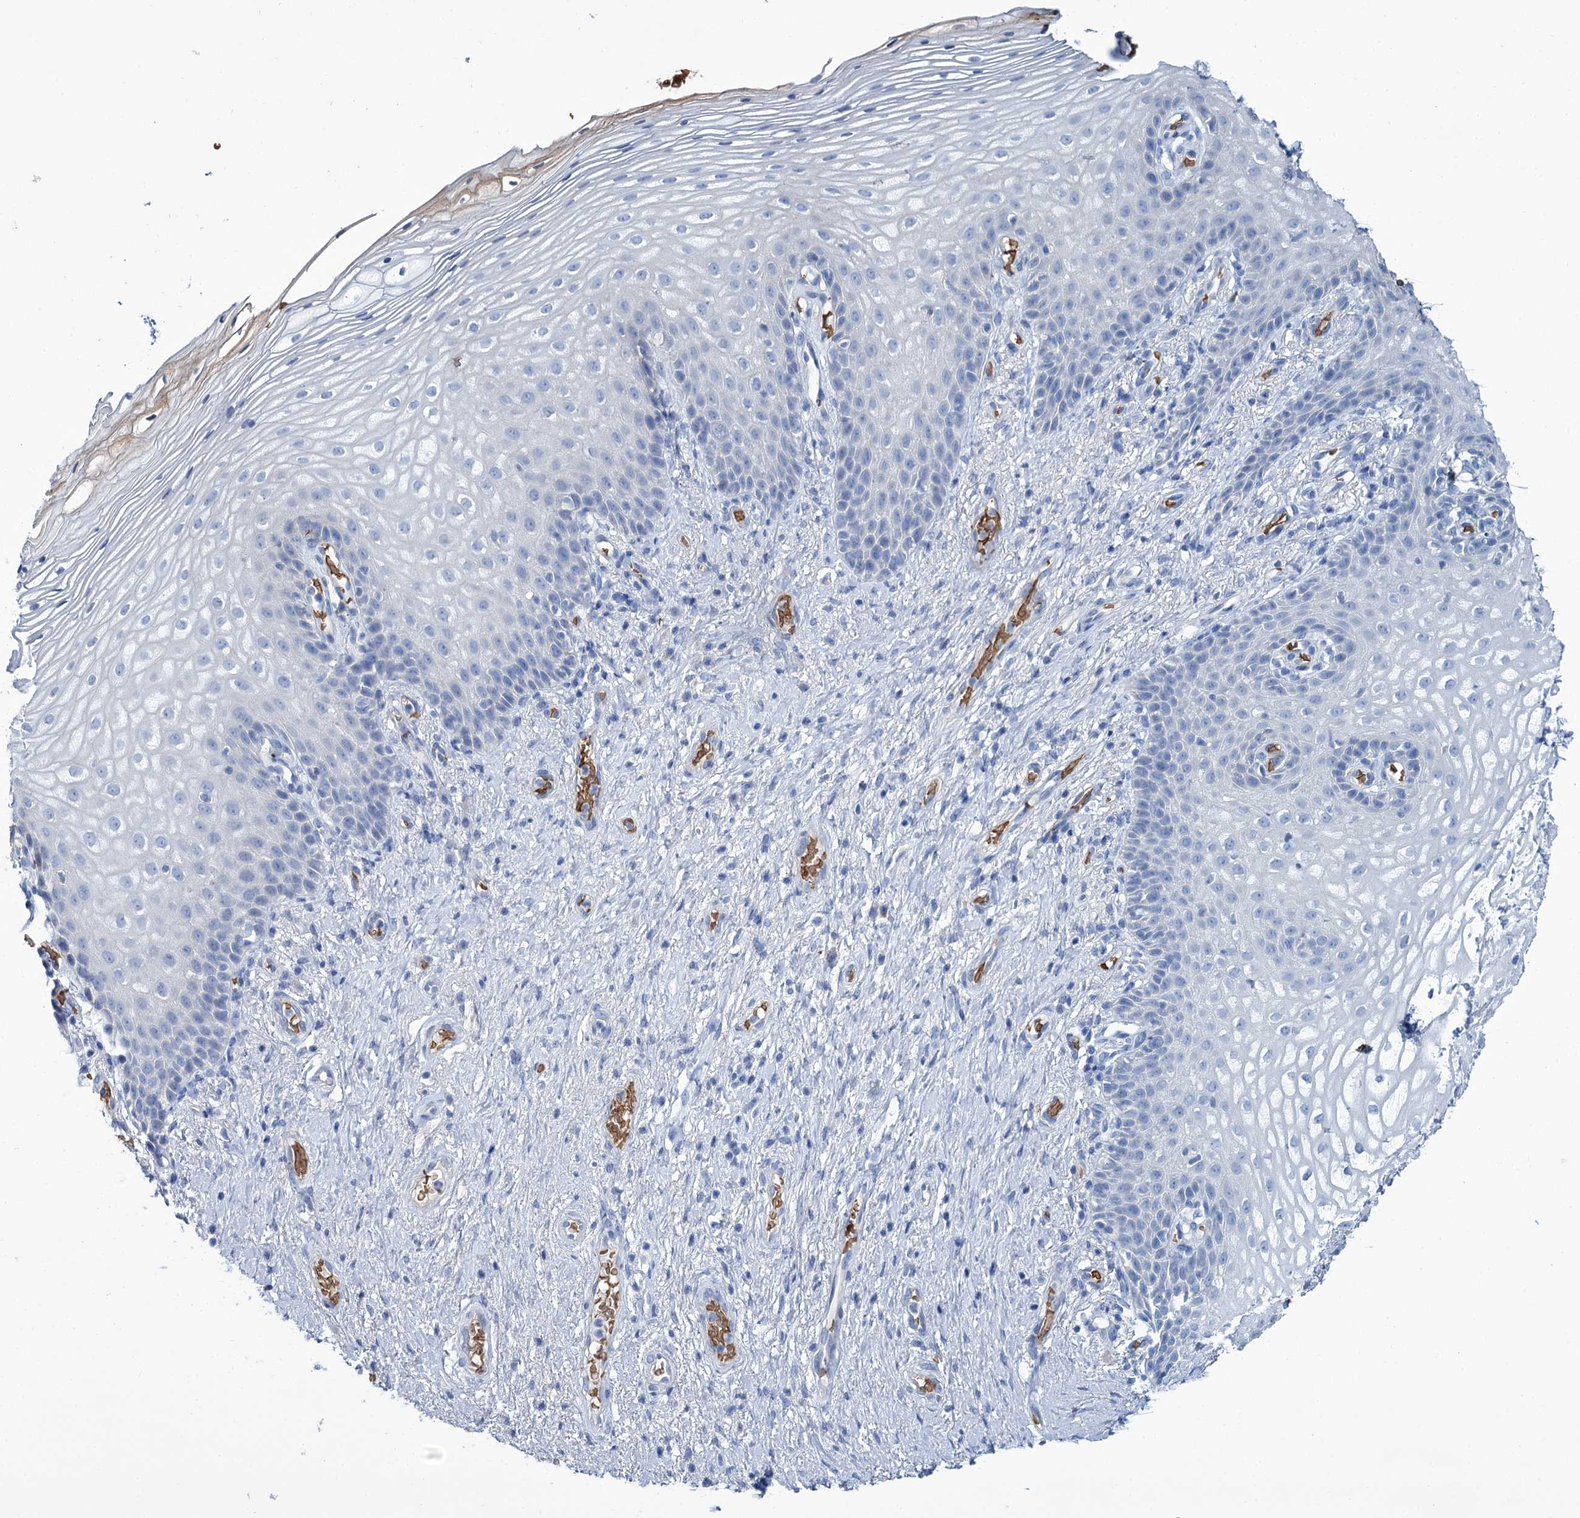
{"staining": {"intensity": "negative", "quantity": "none", "location": "none"}, "tissue": "vagina", "cell_type": "Squamous epithelial cells", "image_type": "normal", "snomed": [{"axis": "morphology", "description": "Normal tissue, NOS"}, {"axis": "topography", "description": "Vagina"}], "caption": "Squamous epithelial cells show no significant protein expression in benign vagina. The staining was performed using DAB (3,3'-diaminobenzidine) to visualize the protein expression in brown, while the nuclei were stained in blue with hematoxylin (Magnification: 20x).", "gene": "RPUSD3", "patient": {"sex": "female", "age": 60}}